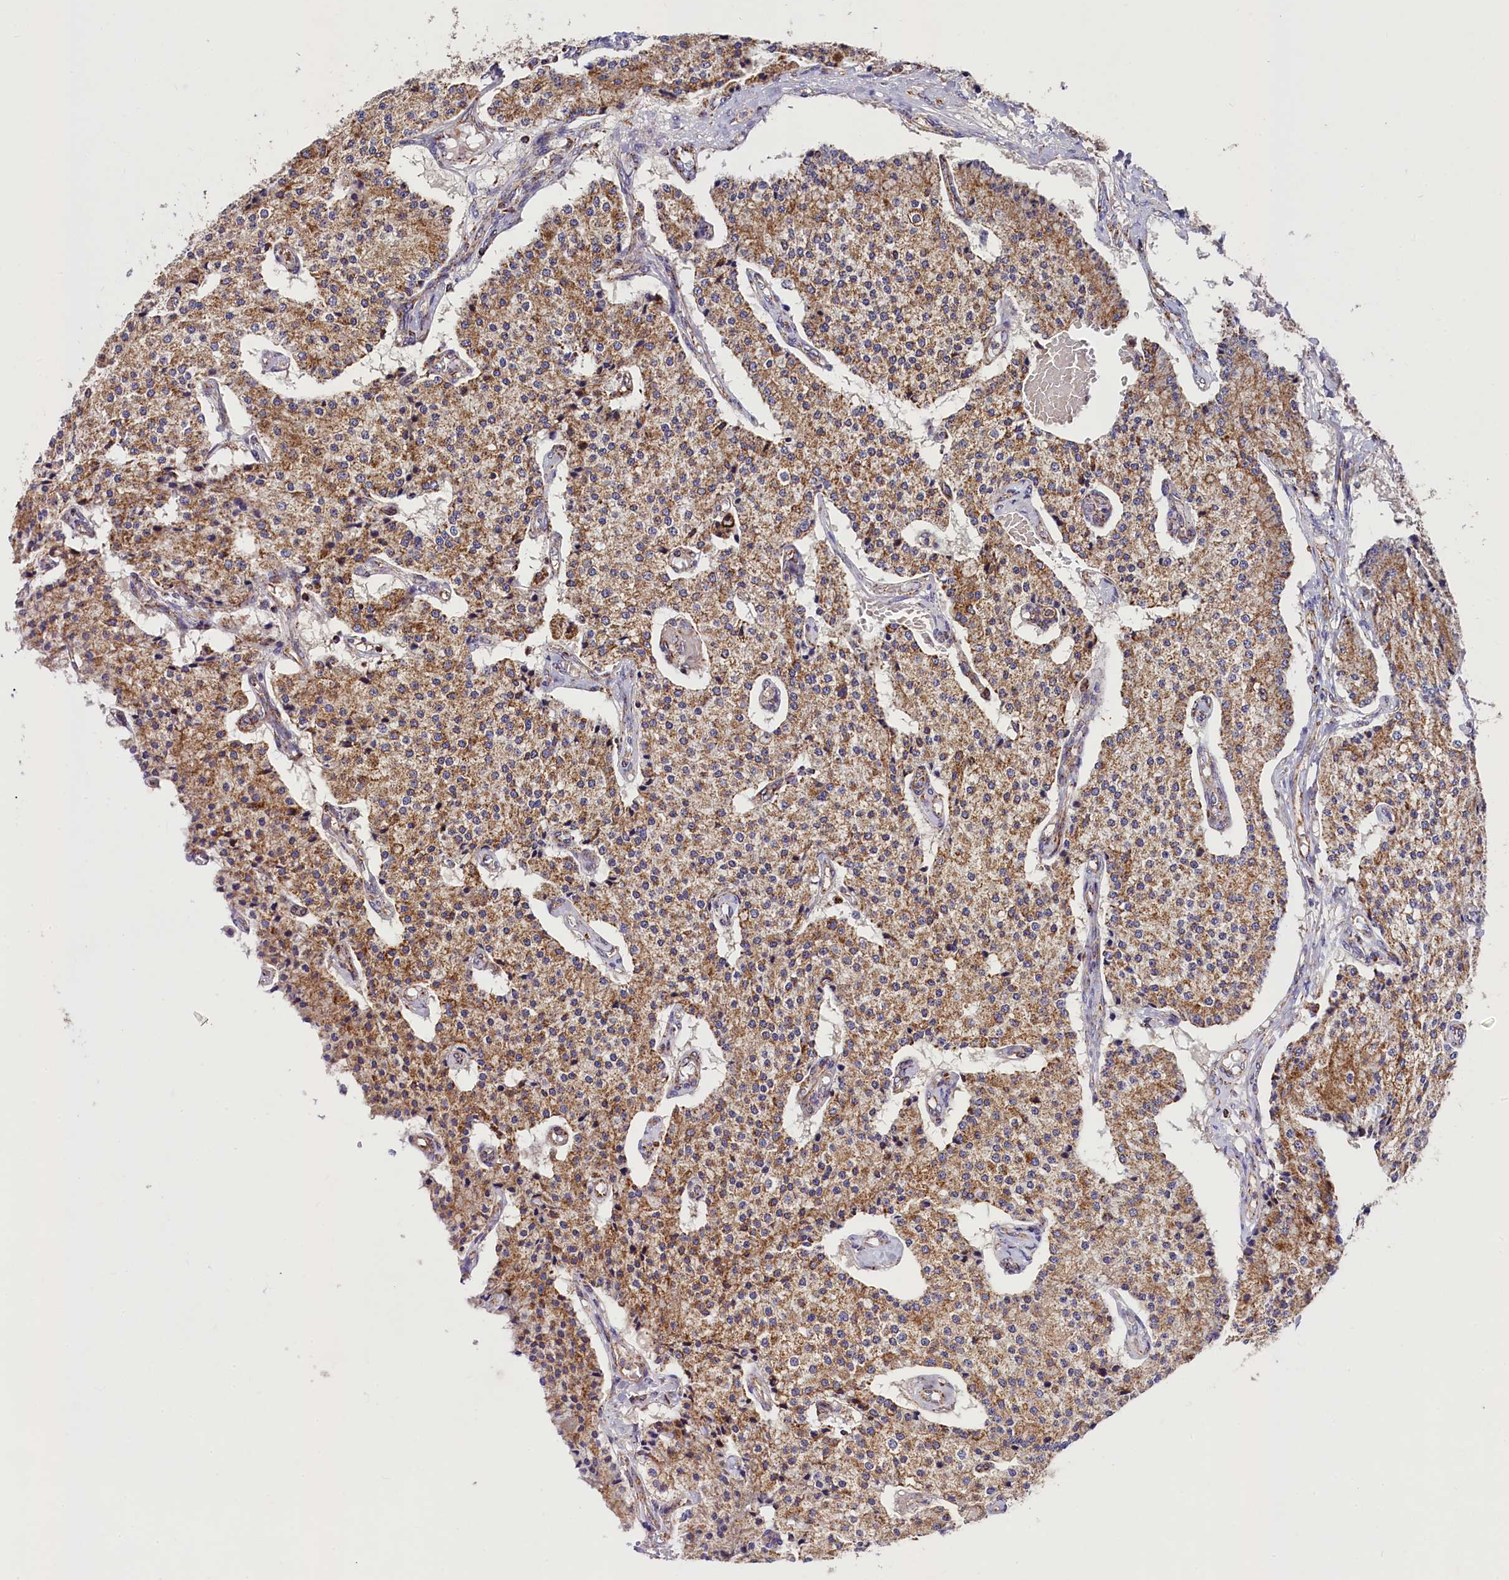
{"staining": {"intensity": "moderate", "quantity": ">75%", "location": "cytoplasmic/membranous"}, "tissue": "carcinoid", "cell_type": "Tumor cells", "image_type": "cancer", "snomed": [{"axis": "morphology", "description": "Carcinoid, malignant, NOS"}, {"axis": "topography", "description": "Colon"}], "caption": "A photomicrograph of malignant carcinoid stained for a protein shows moderate cytoplasmic/membranous brown staining in tumor cells.", "gene": "CLYBL", "patient": {"sex": "female", "age": 52}}